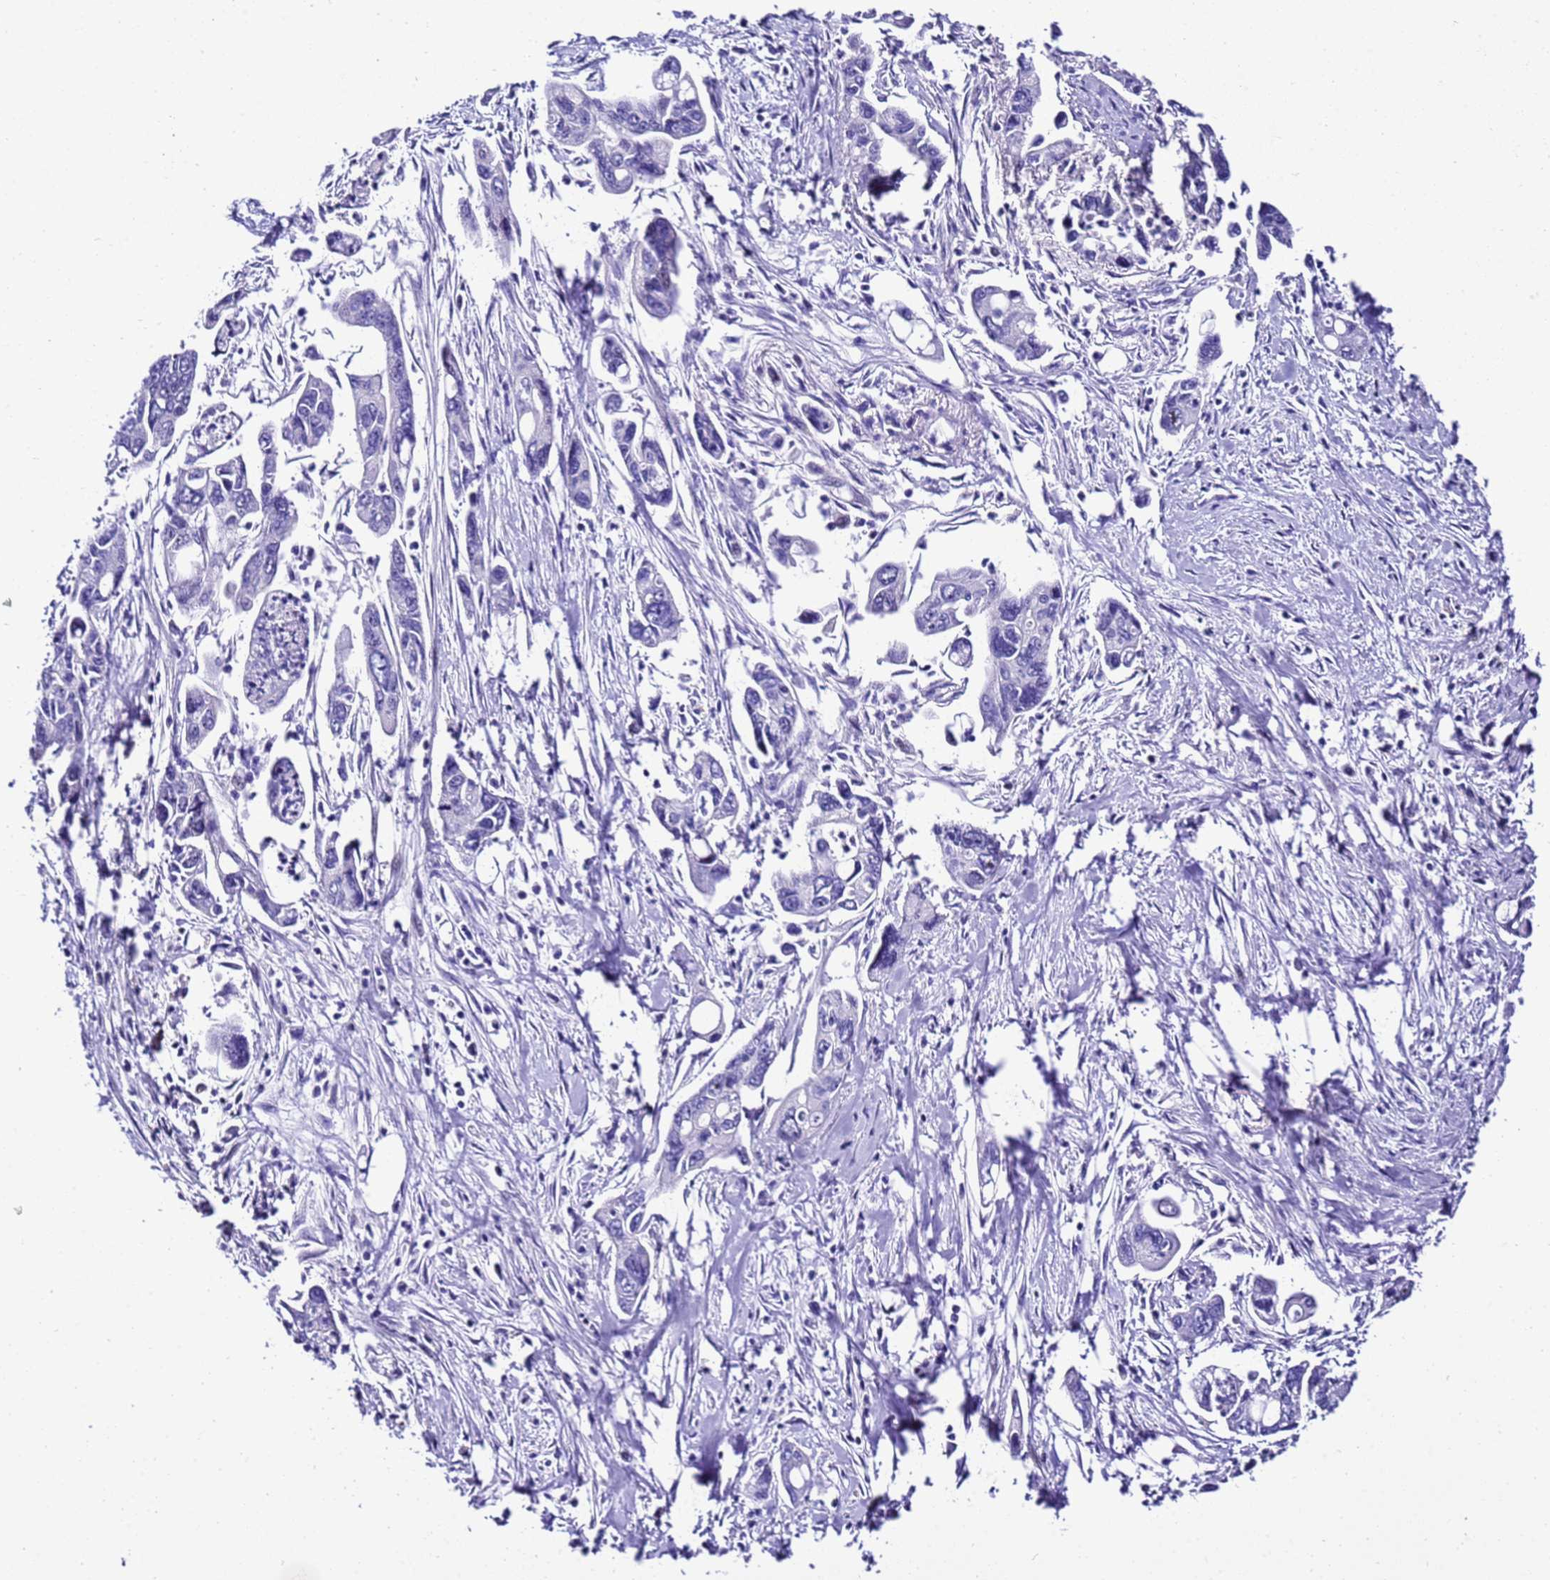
{"staining": {"intensity": "negative", "quantity": "none", "location": "none"}, "tissue": "pancreatic cancer", "cell_type": "Tumor cells", "image_type": "cancer", "snomed": [{"axis": "morphology", "description": "Adenocarcinoma, NOS"}, {"axis": "topography", "description": "Pancreas"}], "caption": "An image of pancreatic cancer (adenocarcinoma) stained for a protein shows no brown staining in tumor cells.", "gene": "ZNF417", "patient": {"sex": "male", "age": 70}}